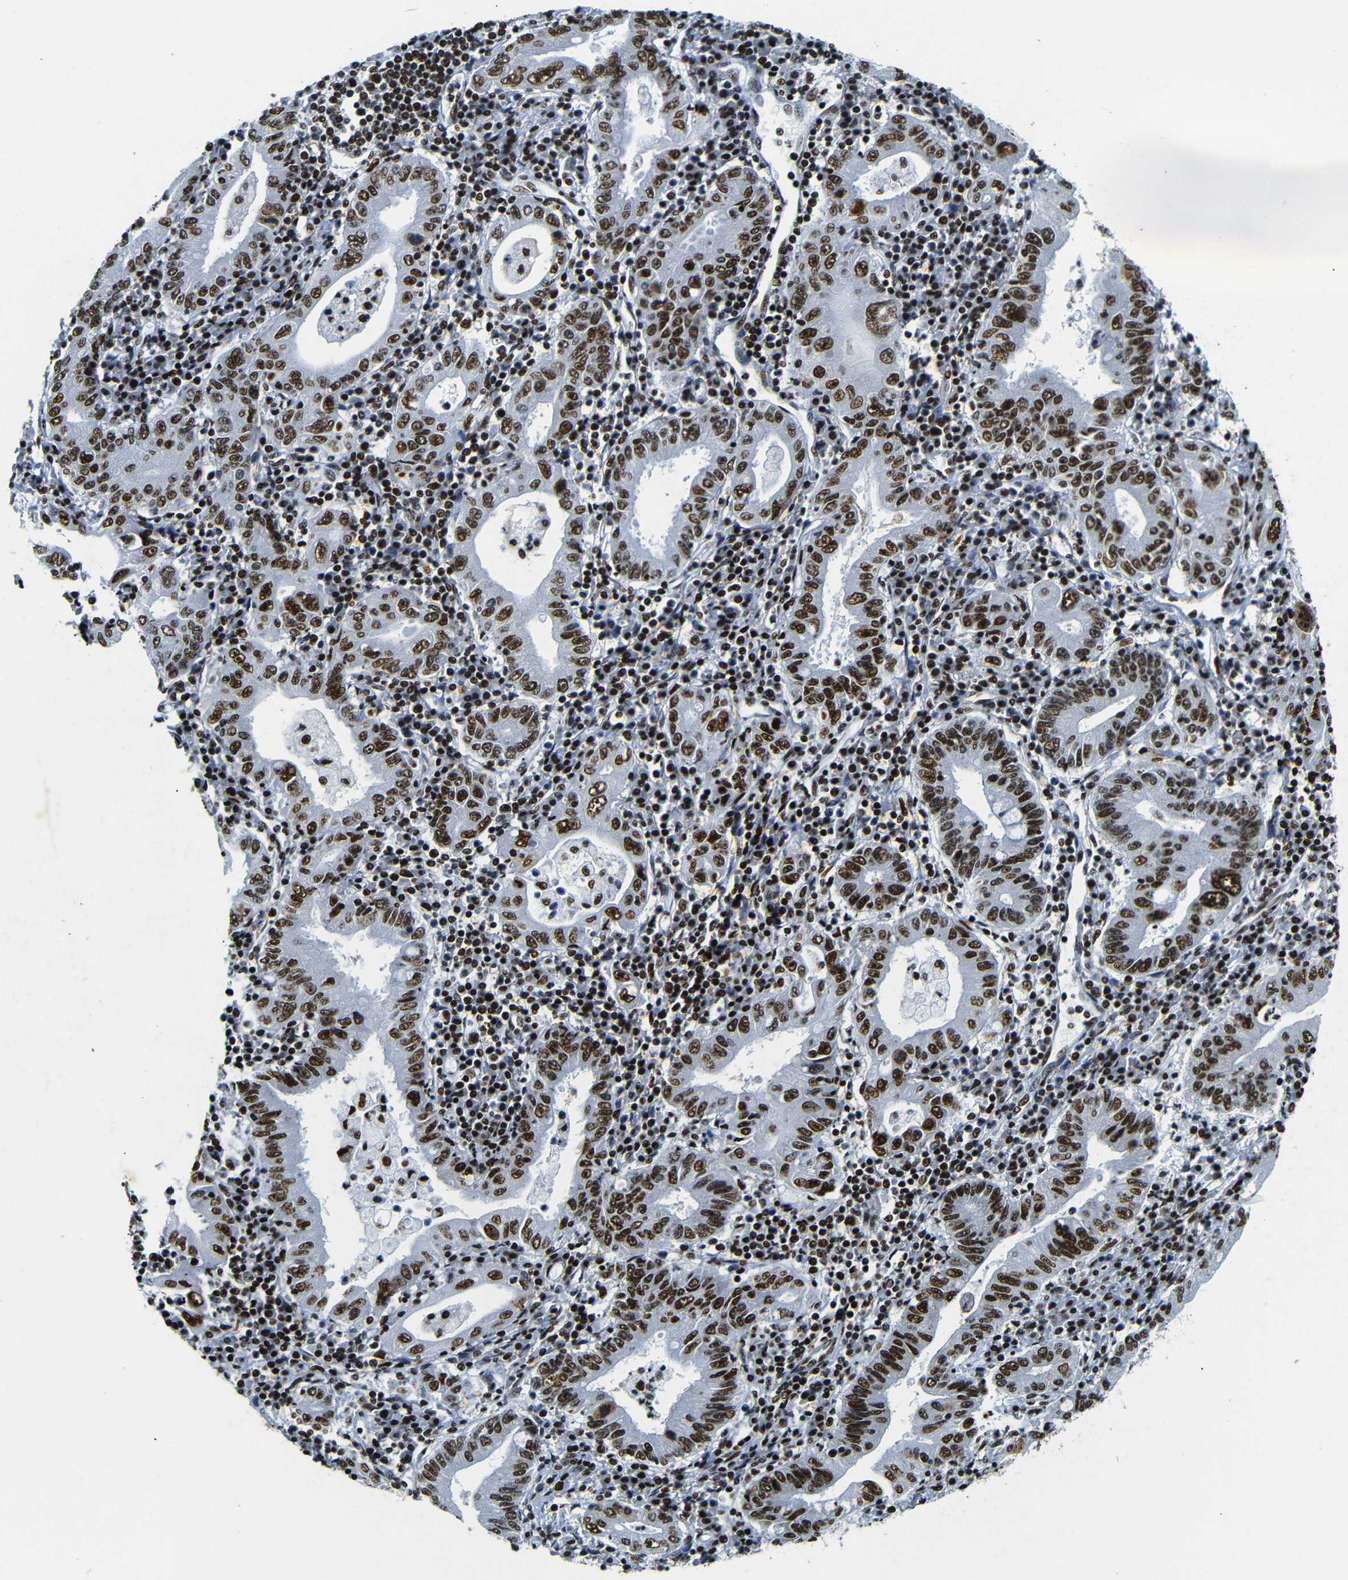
{"staining": {"intensity": "strong", "quantity": ">75%", "location": "nuclear"}, "tissue": "stomach cancer", "cell_type": "Tumor cells", "image_type": "cancer", "snomed": [{"axis": "morphology", "description": "Normal tissue, NOS"}, {"axis": "morphology", "description": "Adenocarcinoma, NOS"}, {"axis": "topography", "description": "Esophagus"}, {"axis": "topography", "description": "Stomach, upper"}, {"axis": "topography", "description": "Peripheral nerve tissue"}], "caption": "Human adenocarcinoma (stomach) stained with a protein marker shows strong staining in tumor cells.", "gene": "SRSF1", "patient": {"sex": "male", "age": 62}}